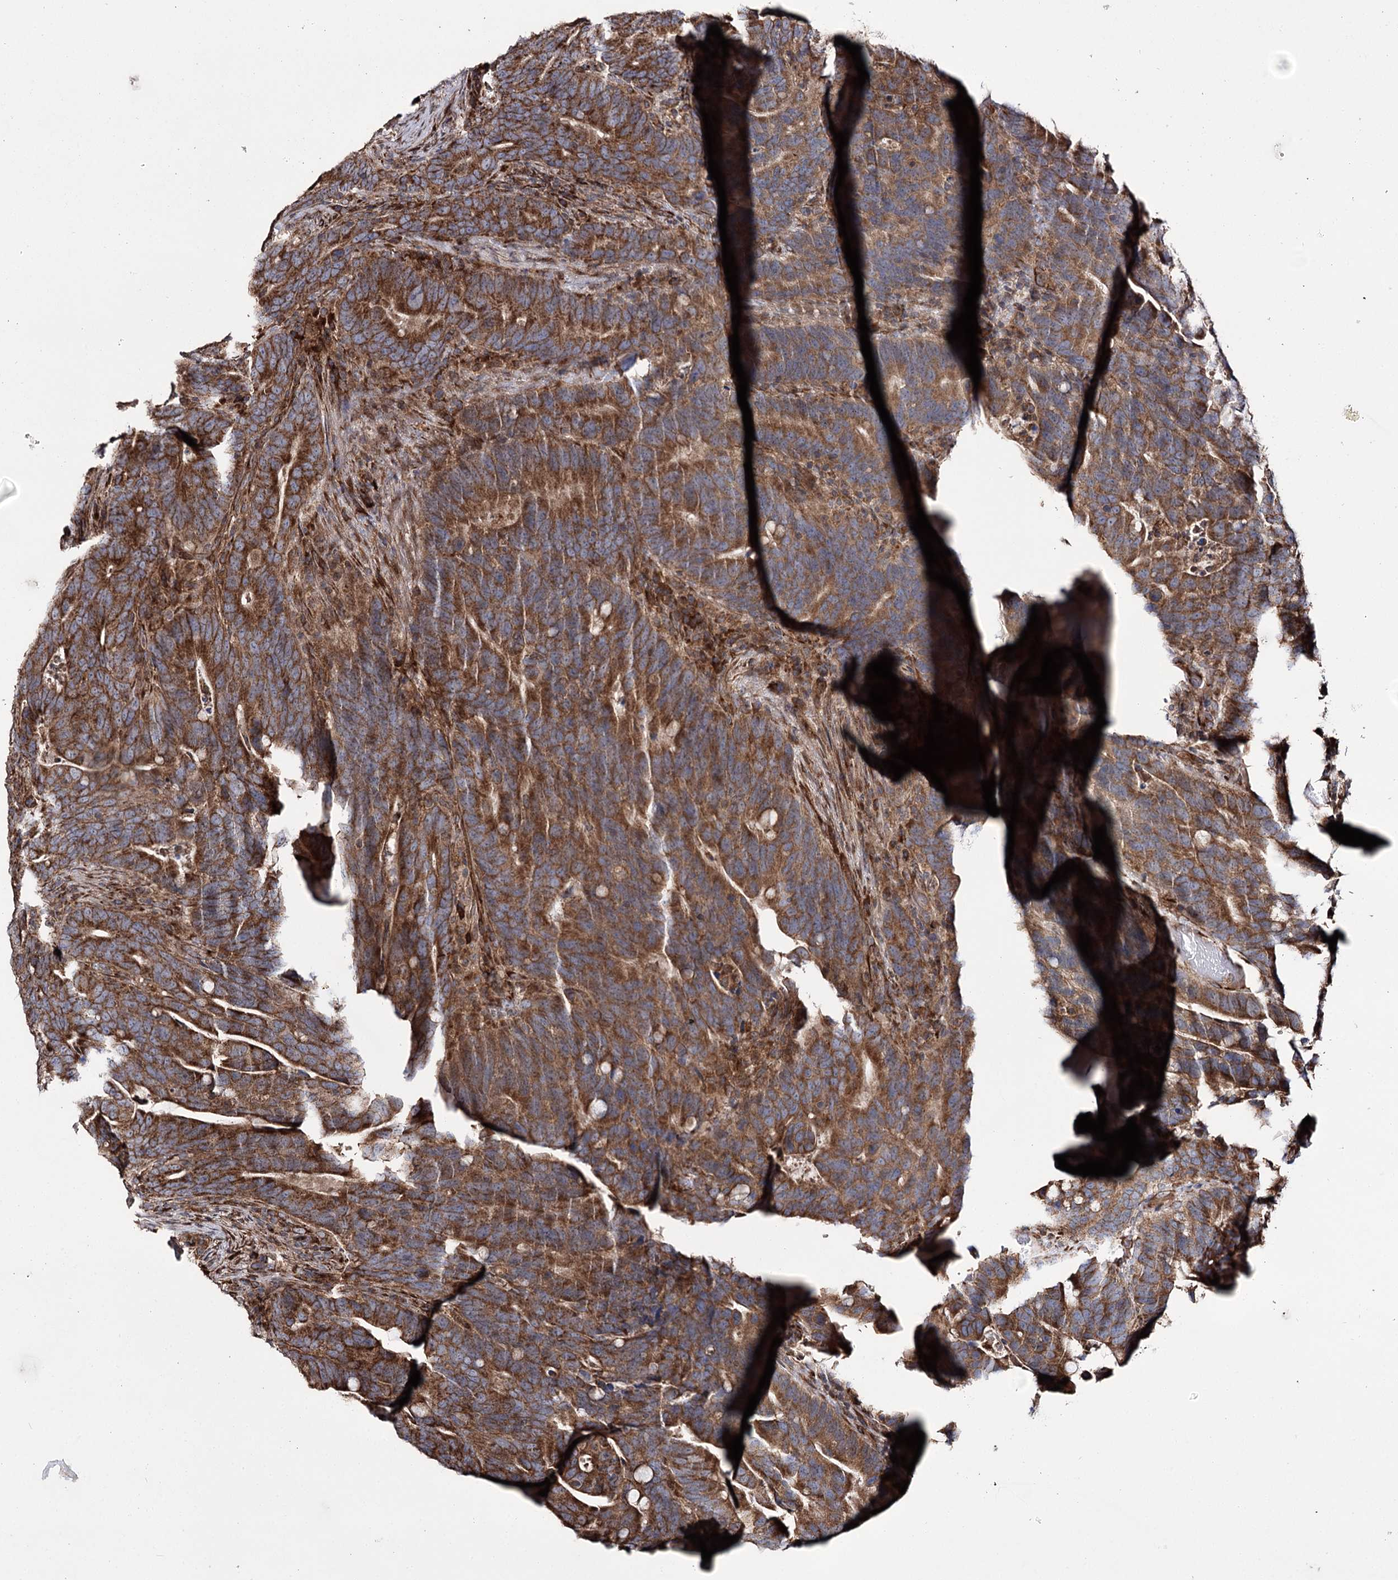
{"staining": {"intensity": "strong", "quantity": ">75%", "location": "cytoplasmic/membranous"}, "tissue": "colorectal cancer", "cell_type": "Tumor cells", "image_type": "cancer", "snomed": [{"axis": "morphology", "description": "Adenocarcinoma, NOS"}, {"axis": "topography", "description": "Colon"}], "caption": "Brown immunohistochemical staining in colorectal cancer shows strong cytoplasmic/membranous positivity in approximately >75% of tumor cells.", "gene": "HECTD2", "patient": {"sex": "female", "age": 66}}